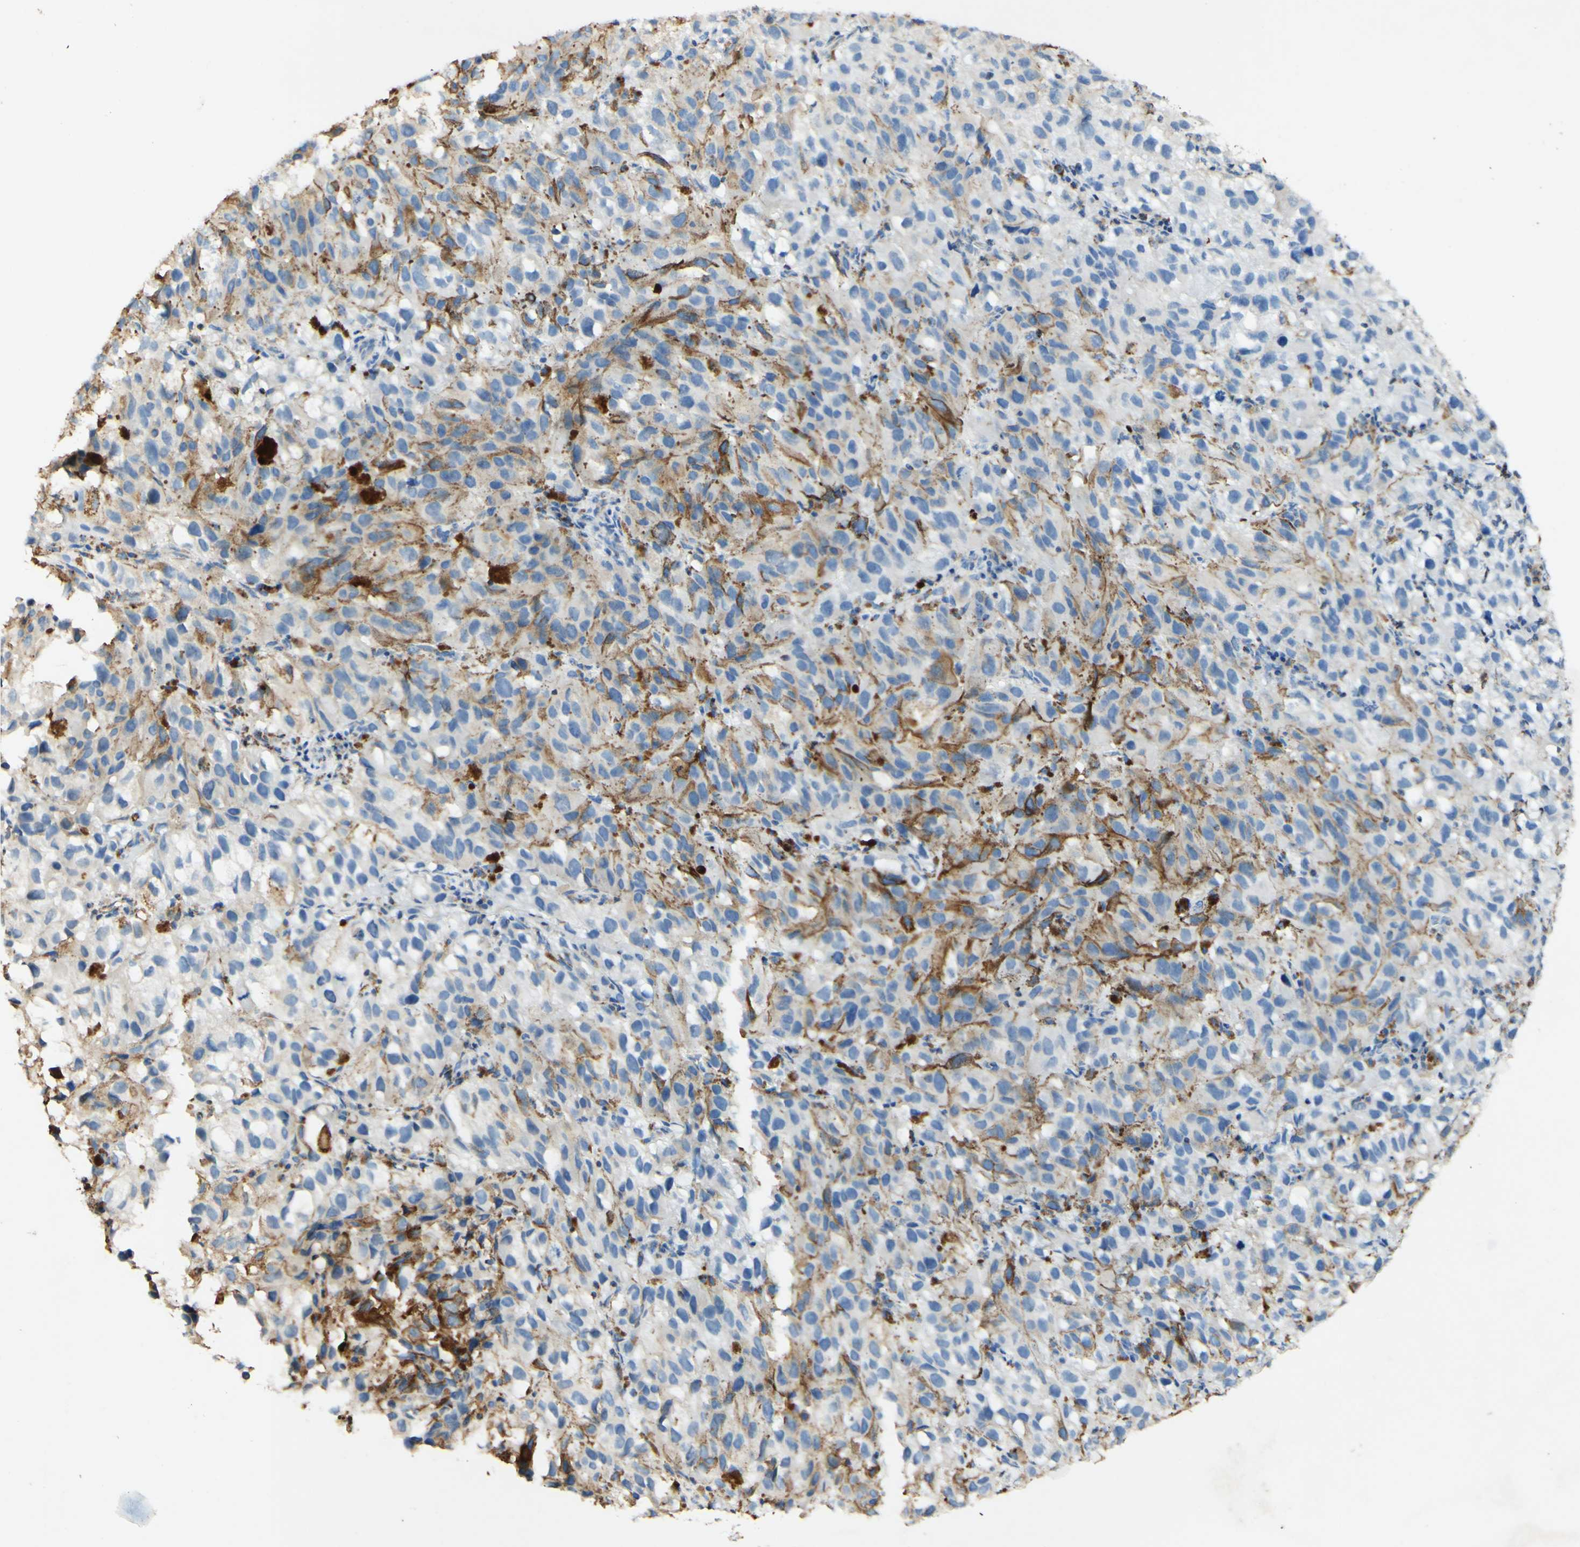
{"staining": {"intensity": "strong", "quantity": "25%-75%", "location": "cytoplasmic/membranous"}, "tissue": "melanoma", "cell_type": "Tumor cells", "image_type": "cancer", "snomed": [{"axis": "morphology", "description": "Malignant melanoma, NOS"}, {"axis": "topography", "description": "Skin"}], "caption": "Protein expression by IHC exhibits strong cytoplasmic/membranous staining in about 25%-75% of tumor cells in melanoma.", "gene": "OXCT1", "patient": {"sex": "female", "age": 104}}